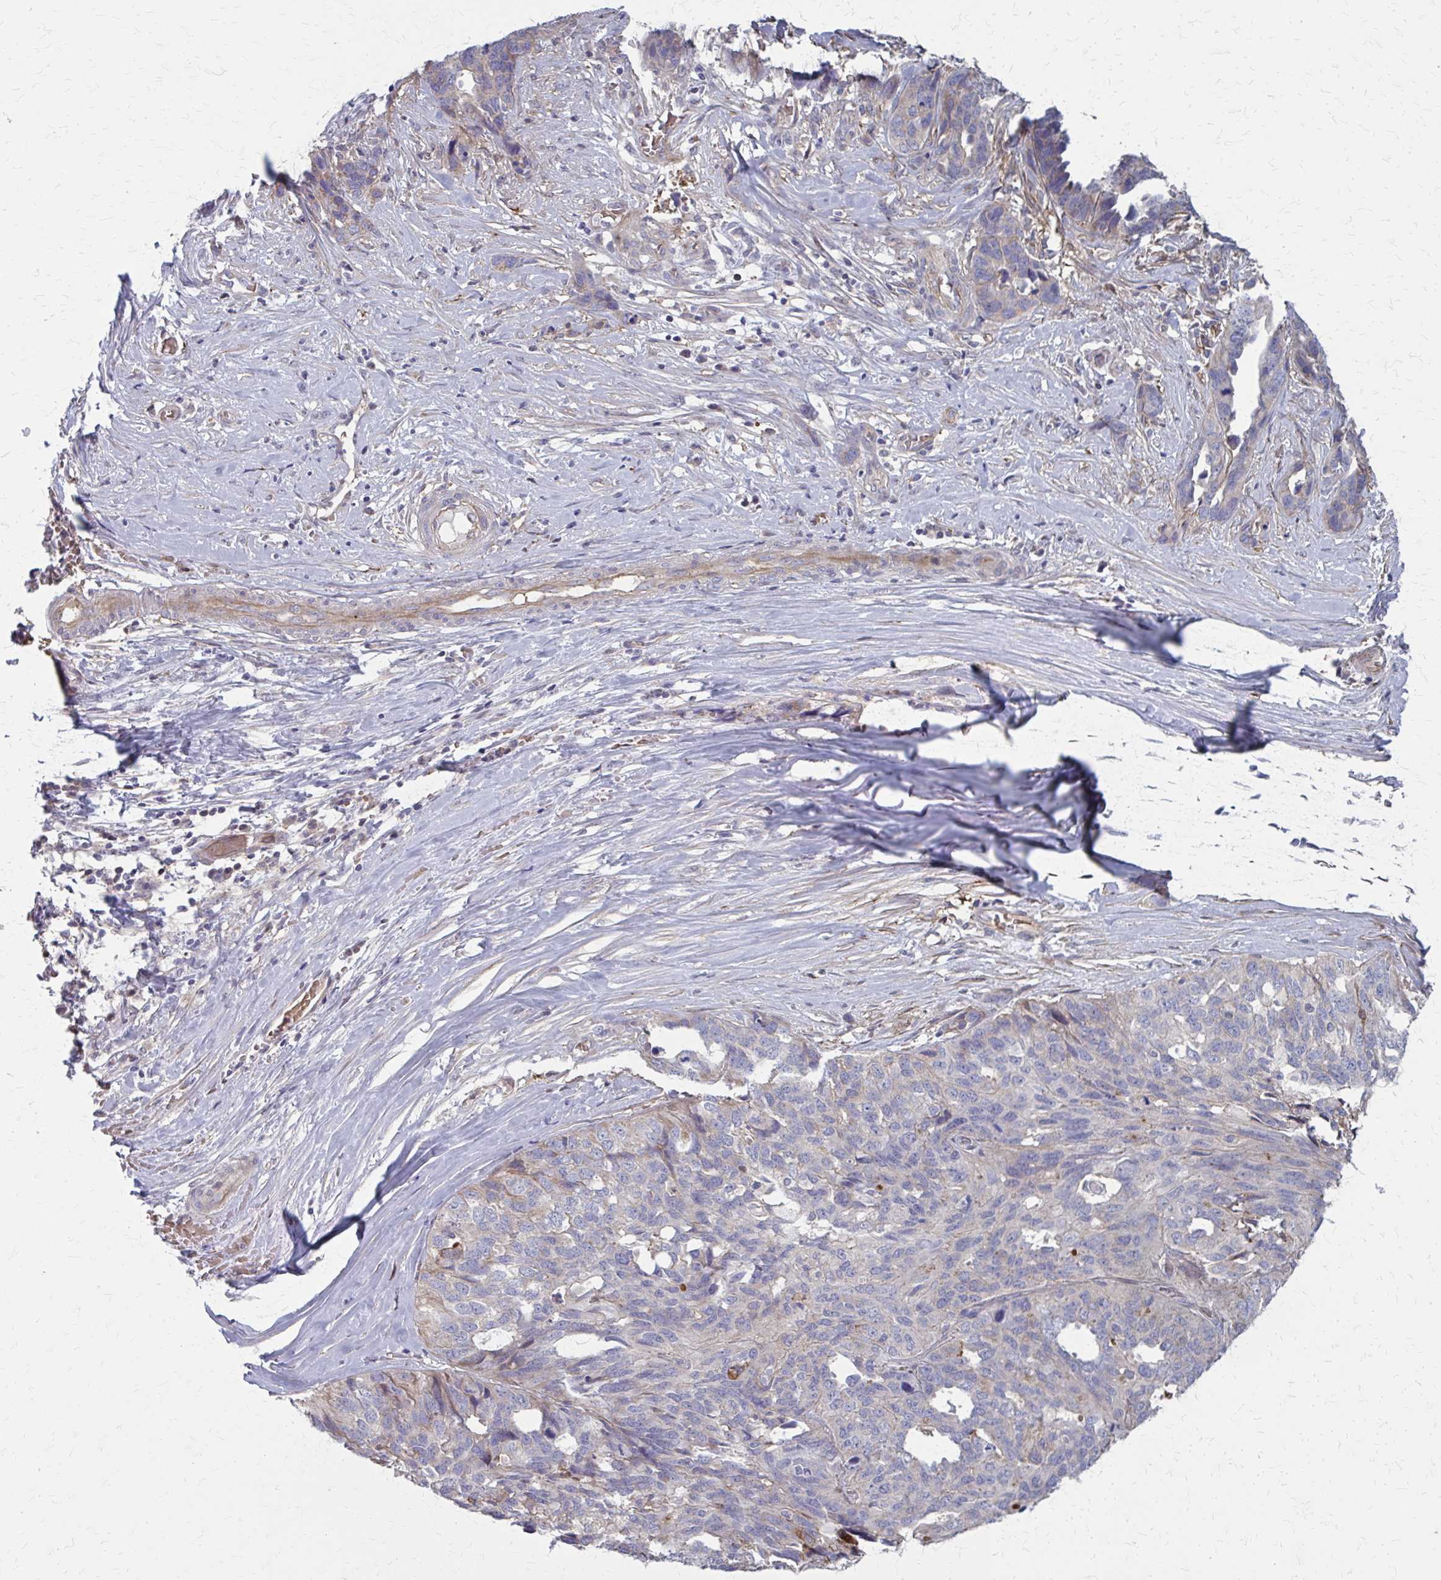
{"staining": {"intensity": "negative", "quantity": "none", "location": "none"}, "tissue": "ovarian cancer", "cell_type": "Tumor cells", "image_type": "cancer", "snomed": [{"axis": "morphology", "description": "Cystadenocarcinoma, serous, NOS"}, {"axis": "topography", "description": "Ovary"}], "caption": "Human ovarian cancer stained for a protein using IHC exhibits no positivity in tumor cells.", "gene": "MMP14", "patient": {"sex": "female", "age": 64}}